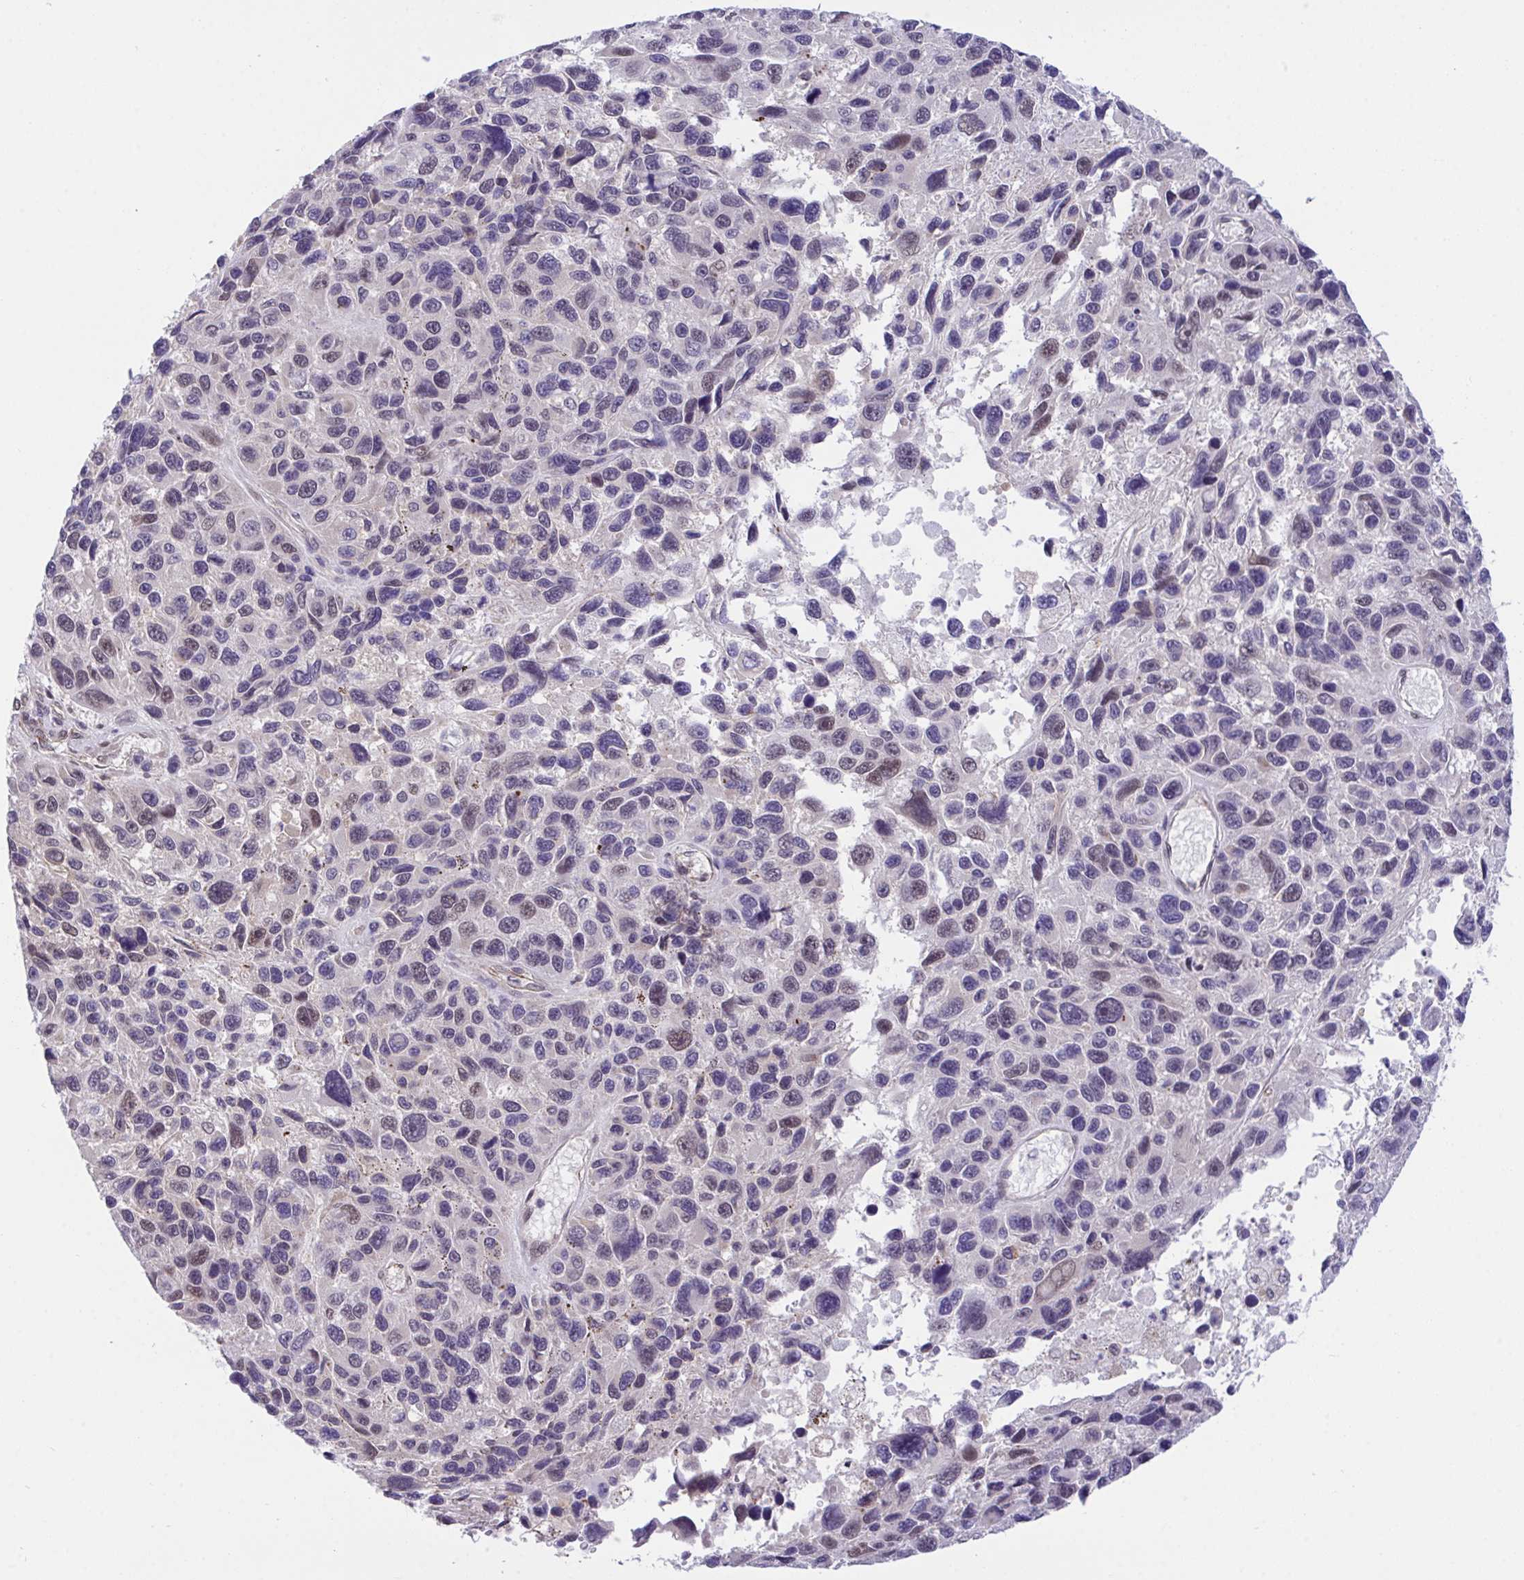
{"staining": {"intensity": "weak", "quantity": "<25%", "location": "nuclear"}, "tissue": "melanoma", "cell_type": "Tumor cells", "image_type": "cancer", "snomed": [{"axis": "morphology", "description": "Malignant melanoma, NOS"}, {"axis": "topography", "description": "Skin"}], "caption": "Immunohistochemistry histopathology image of melanoma stained for a protein (brown), which reveals no staining in tumor cells.", "gene": "ZNF444", "patient": {"sex": "male", "age": 53}}